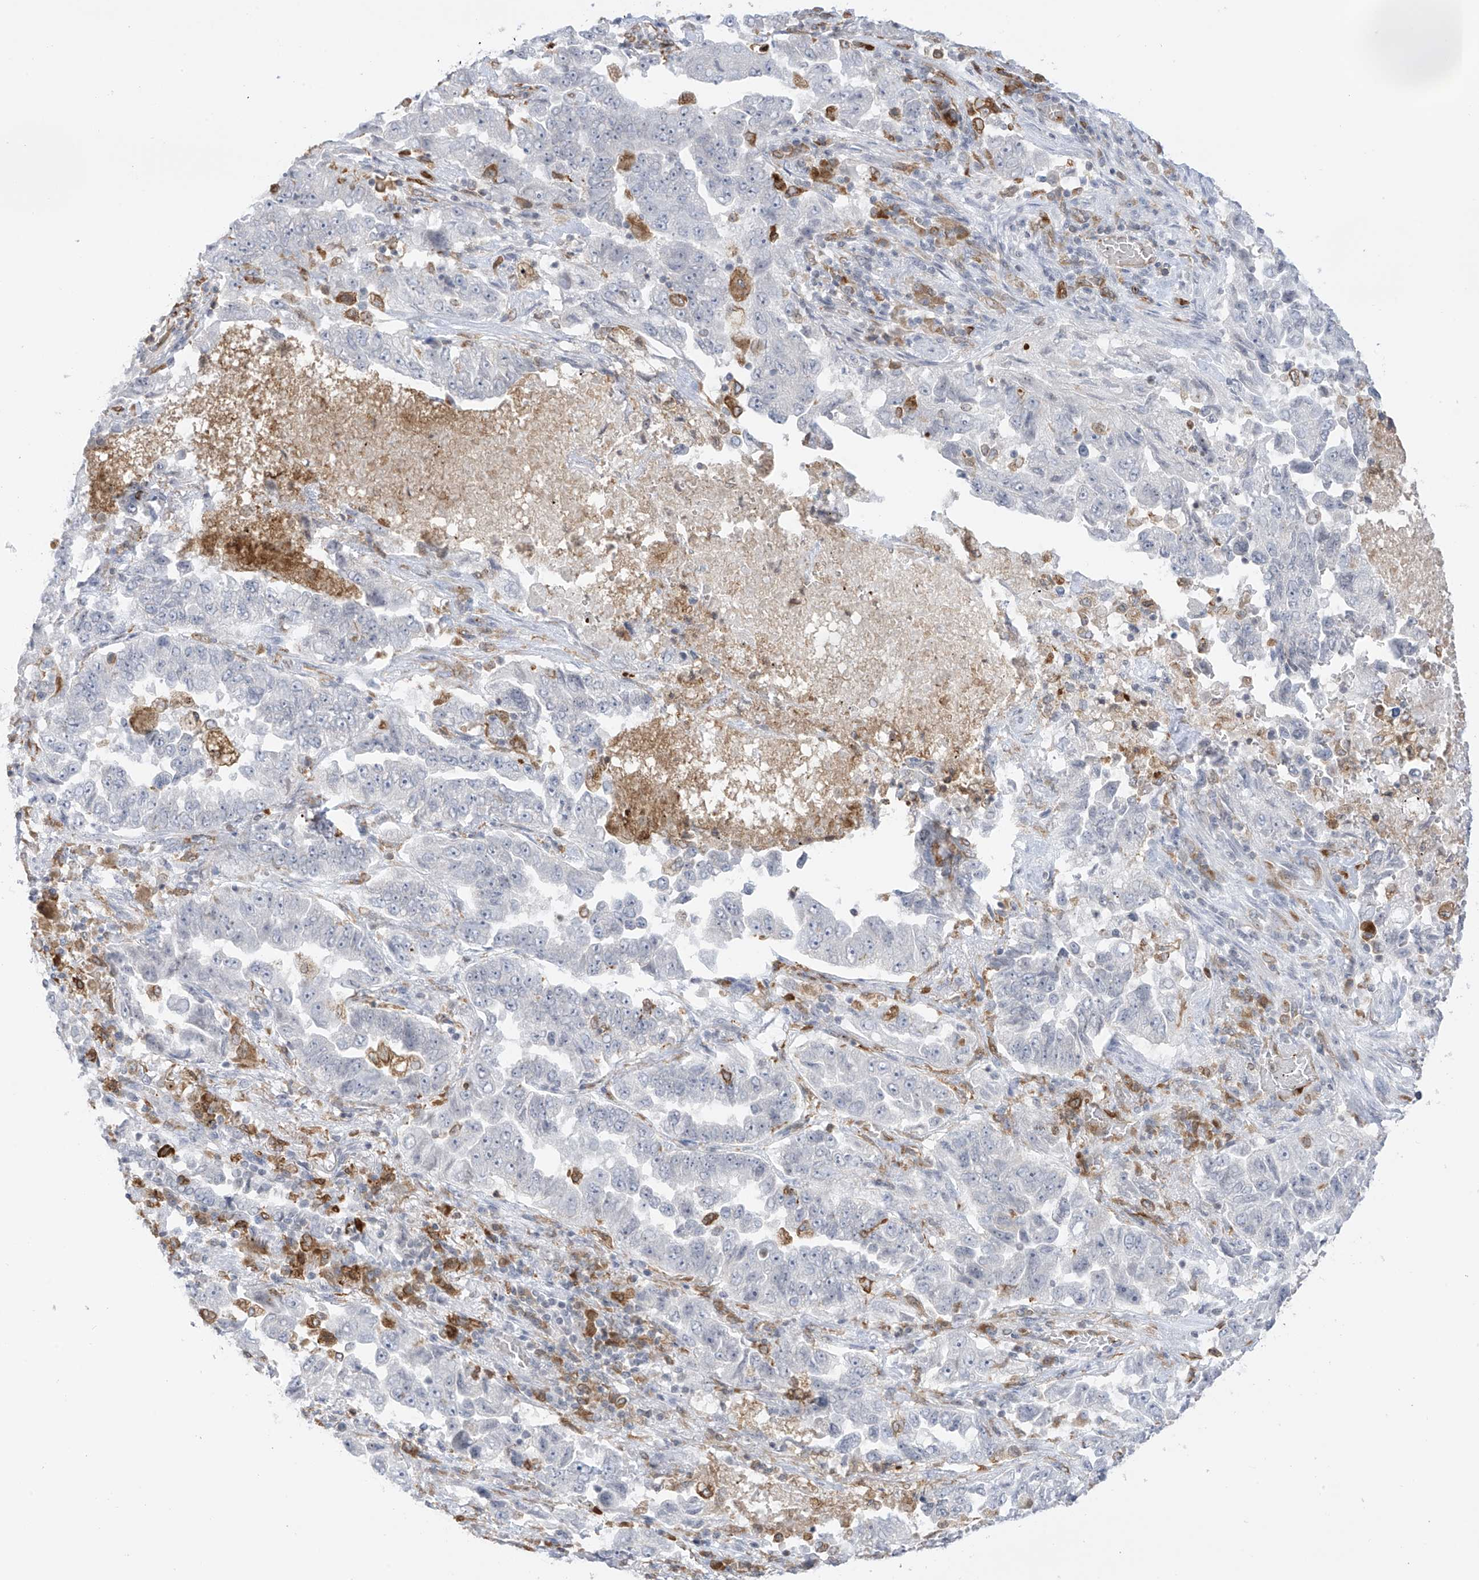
{"staining": {"intensity": "negative", "quantity": "none", "location": "none"}, "tissue": "lung cancer", "cell_type": "Tumor cells", "image_type": "cancer", "snomed": [{"axis": "morphology", "description": "Adenocarcinoma, NOS"}, {"axis": "topography", "description": "Lung"}], "caption": "The immunohistochemistry (IHC) micrograph has no significant staining in tumor cells of lung cancer tissue.", "gene": "TBXAS1", "patient": {"sex": "female", "age": 51}}